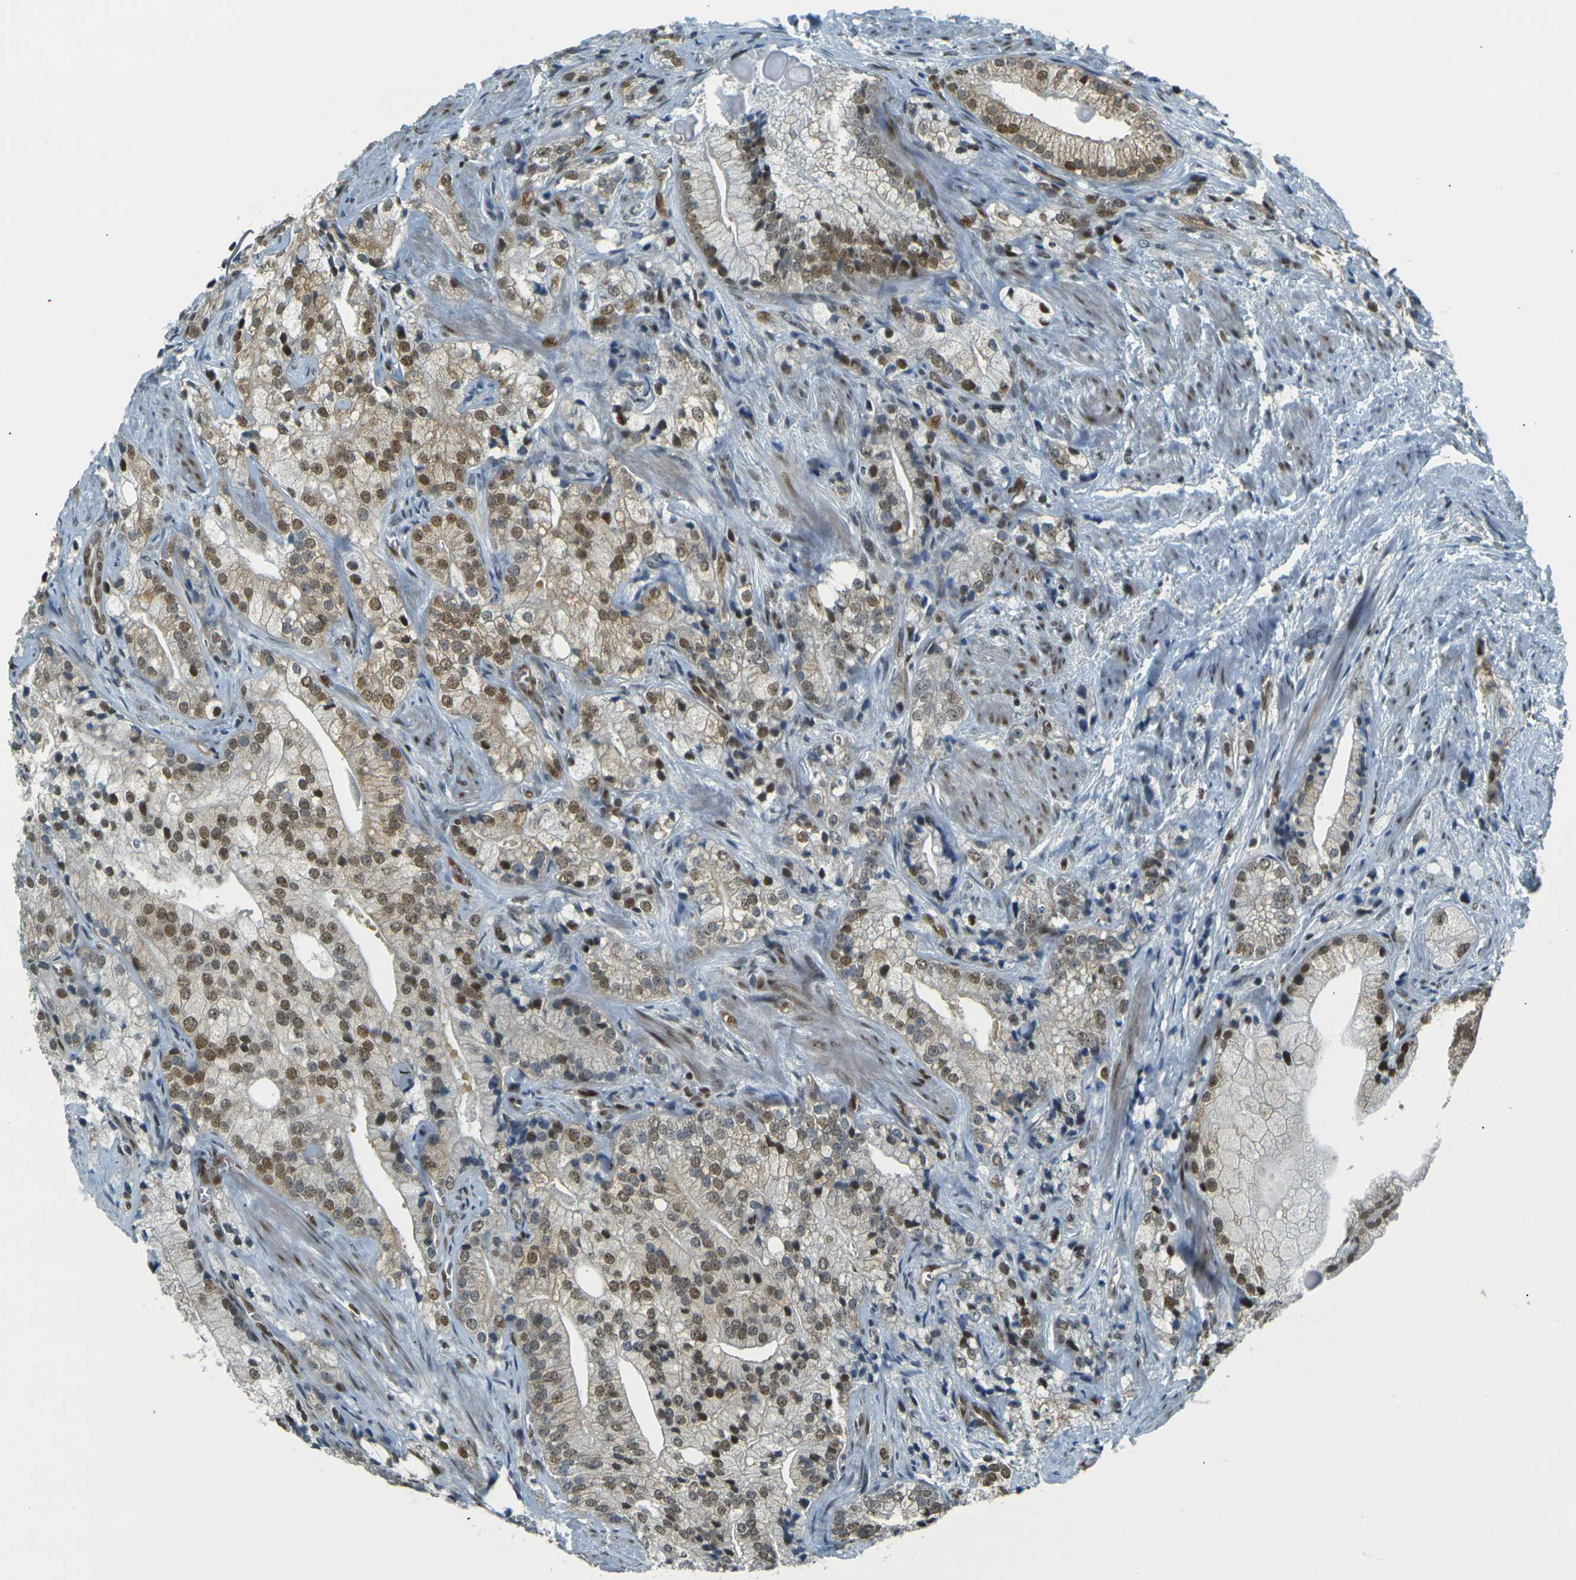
{"staining": {"intensity": "moderate", "quantity": ">75%", "location": "nuclear"}, "tissue": "prostate cancer", "cell_type": "Tumor cells", "image_type": "cancer", "snomed": [{"axis": "morphology", "description": "Adenocarcinoma, Low grade"}, {"axis": "topography", "description": "Prostate"}], "caption": "Immunohistochemical staining of human prostate cancer reveals medium levels of moderate nuclear protein staining in about >75% of tumor cells.", "gene": "NHEJ1", "patient": {"sex": "male", "age": 69}}